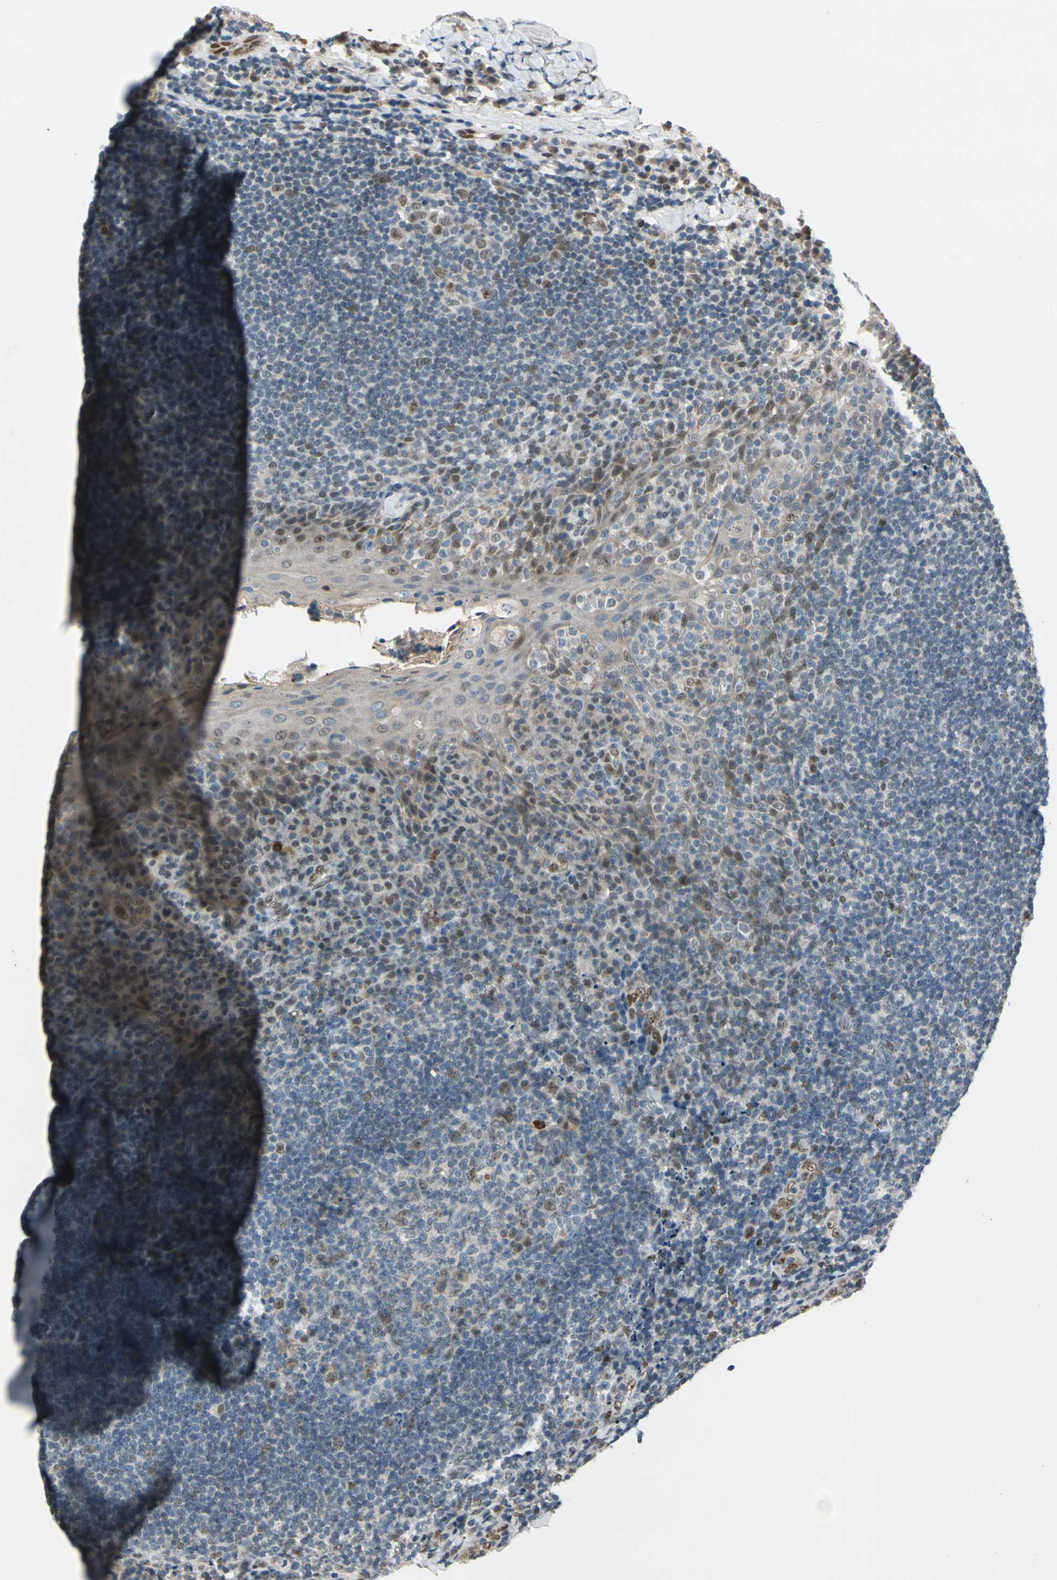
{"staining": {"intensity": "weak", "quantity": "<25%", "location": "nuclear"}, "tissue": "tonsil", "cell_type": "Germinal center cells", "image_type": "normal", "snomed": [{"axis": "morphology", "description": "Normal tissue, NOS"}, {"axis": "topography", "description": "Tonsil"}], "caption": "Human tonsil stained for a protein using immunohistochemistry (IHC) exhibits no positivity in germinal center cells.", "gene": "RIOX2", "patient": {"sex": "male", "age": 17}}